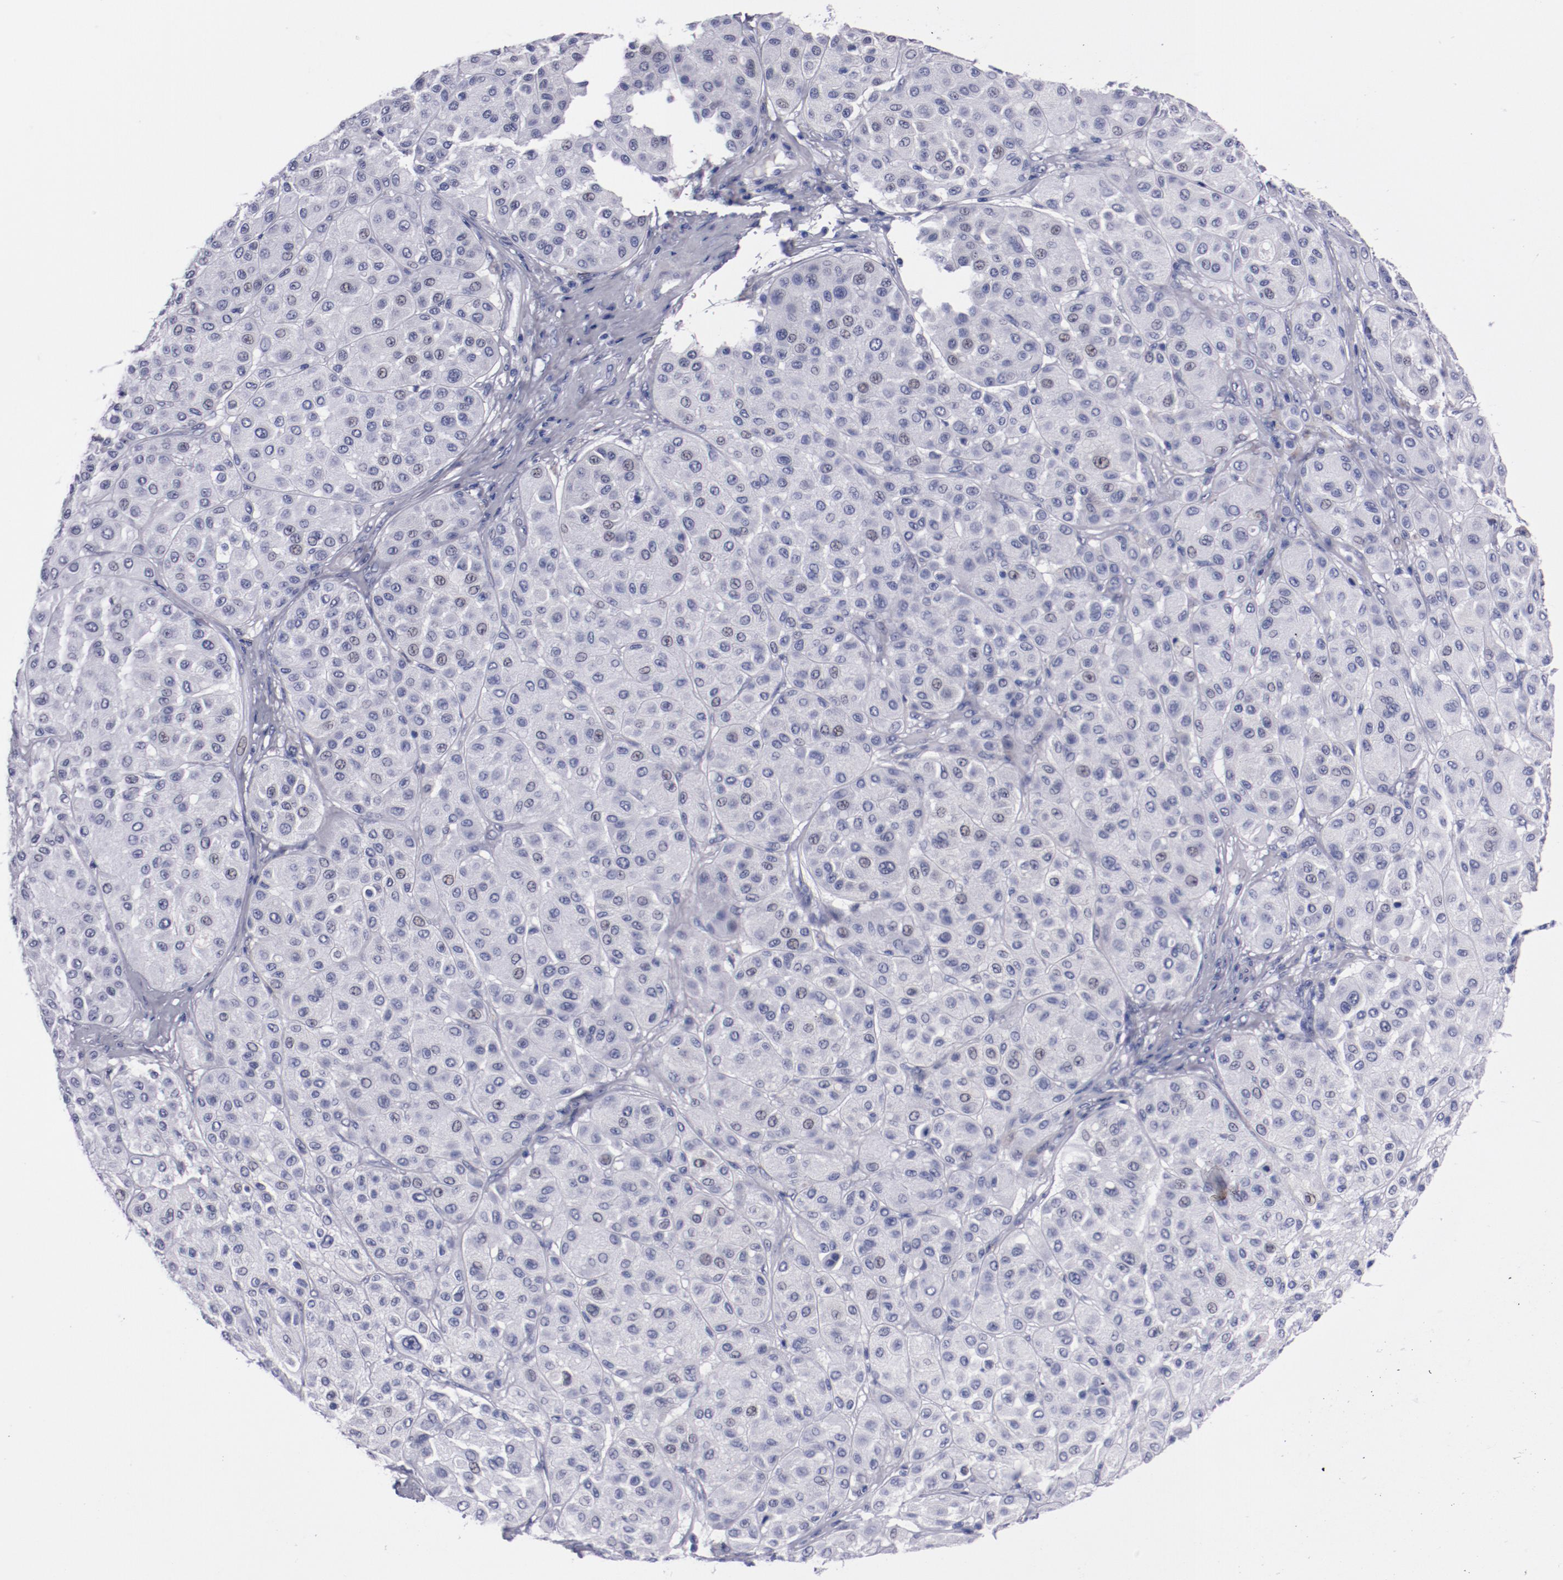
{"staining": {"intensity": "weak", "quantity": "<25%", "location": "nuclear"}, "tissue": "melanoma", "cell_type": "Tumor cells", "image_type": "cancer", "snomed": [{"axis": "morphology", "description": "Normal tissue, NOS"}, {"axis": "morphology", "description": "Malignant melanoma, Metastatic site"}, {"axis": "topography", "description": "Skin"}], "caption": "Immunohistochemistry (IHC) image of melanoma stained for a protein (brown), which exhibits no positivity in tumor cells.", "gene": "HNF1B", "patient": {"sex": "male", "age": 41}}